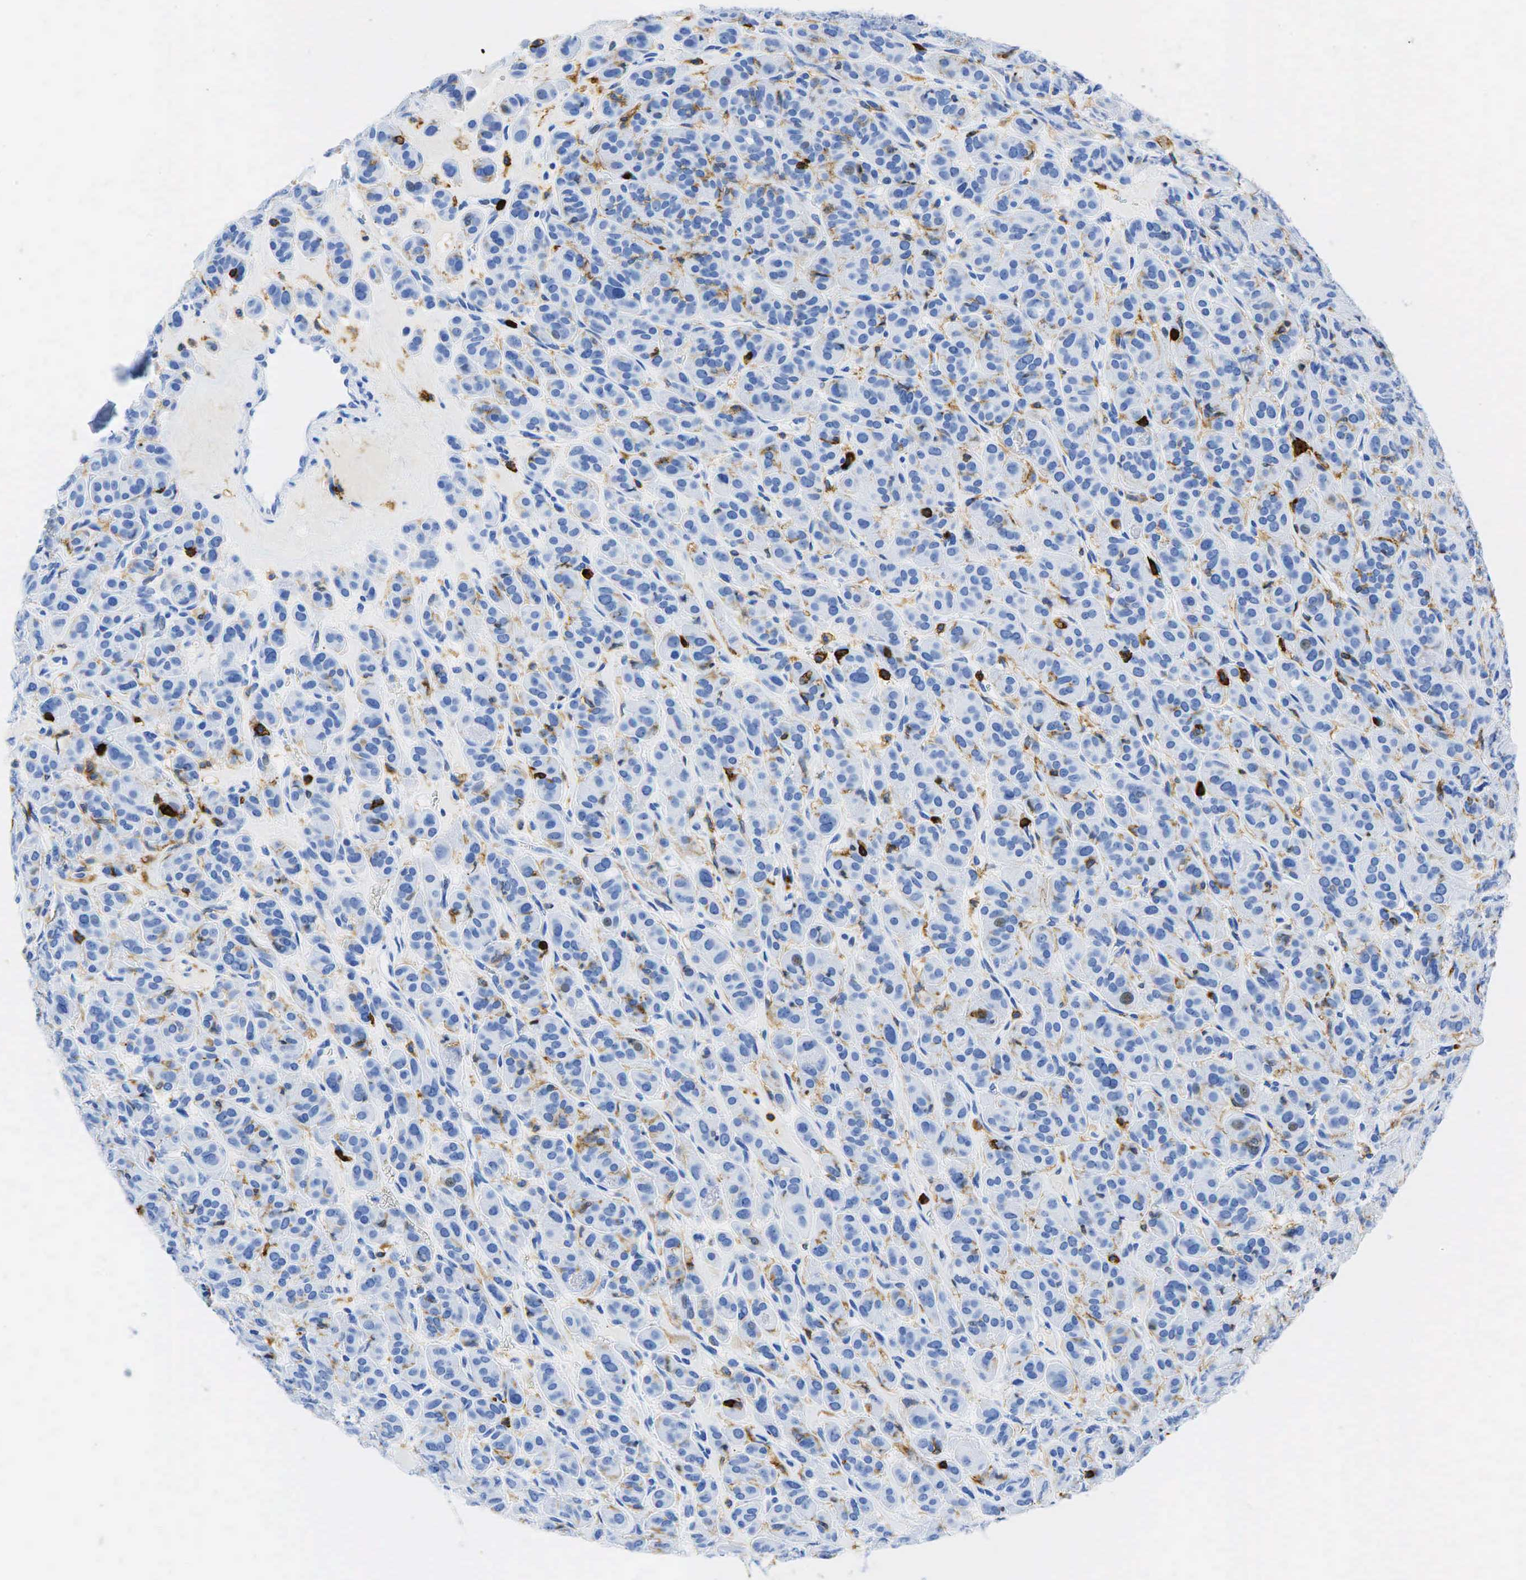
{"staining": {"intensity": "negative", "quantity": "none", "location": "none"}, "tissue": "thyroid cancer", "cell_type": "Tumor cells", "image_type": "cancer", "snomed": [{"axis": "morphology", "description": "Follicular adenoma carcinoma, NOS"}, {"axis": "topography", "description": "Thyroid gland"}], "caption": "Immunohistochemistry image of follicular adenoma carcinoma (thyroid) stained for a protein (brown), which displays no positivity in tumor cells.", "gene": "PTPRC", "patient": {"sex": "female", "age": 71}}